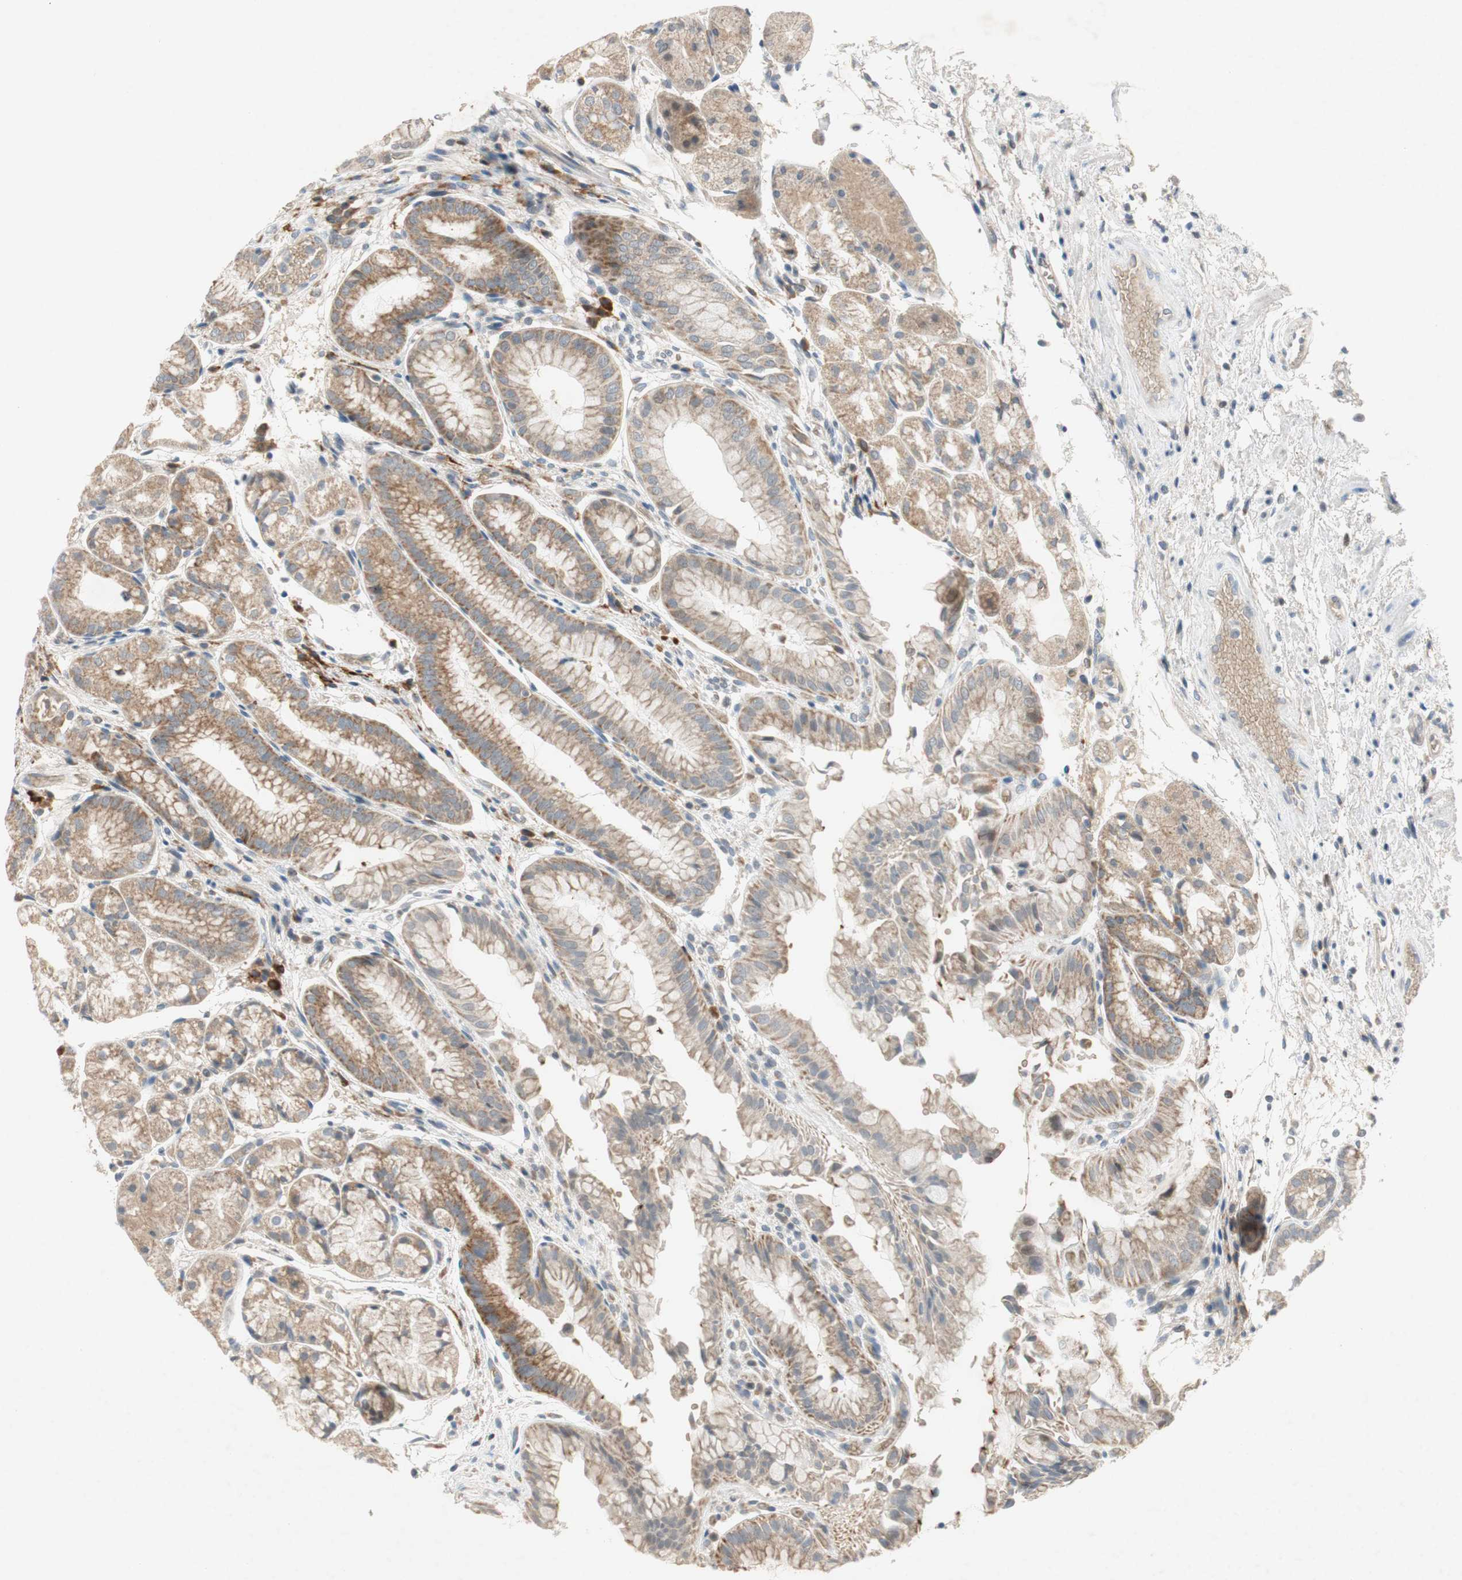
{"staining": {"intensity": "moderate", "quantity": "25%-75%", "location": "cytoplasmic/membranous"}, "tissue": "stomach", "cell_type": "Glandular cells", "image_type": "normal", "snomed": [{"axis": "morphology", "description": "Normal tissue, NOS"}, {"axis": "topography", "description": "Stomach, upper"}], "caption": "Protein staining of normal stomach shows moderate cytoplasmic/membranous positivity in about 25%-75% of glandular cells.", "gene": "GYPC", "patient": {"sex": "male", "age": 72}}